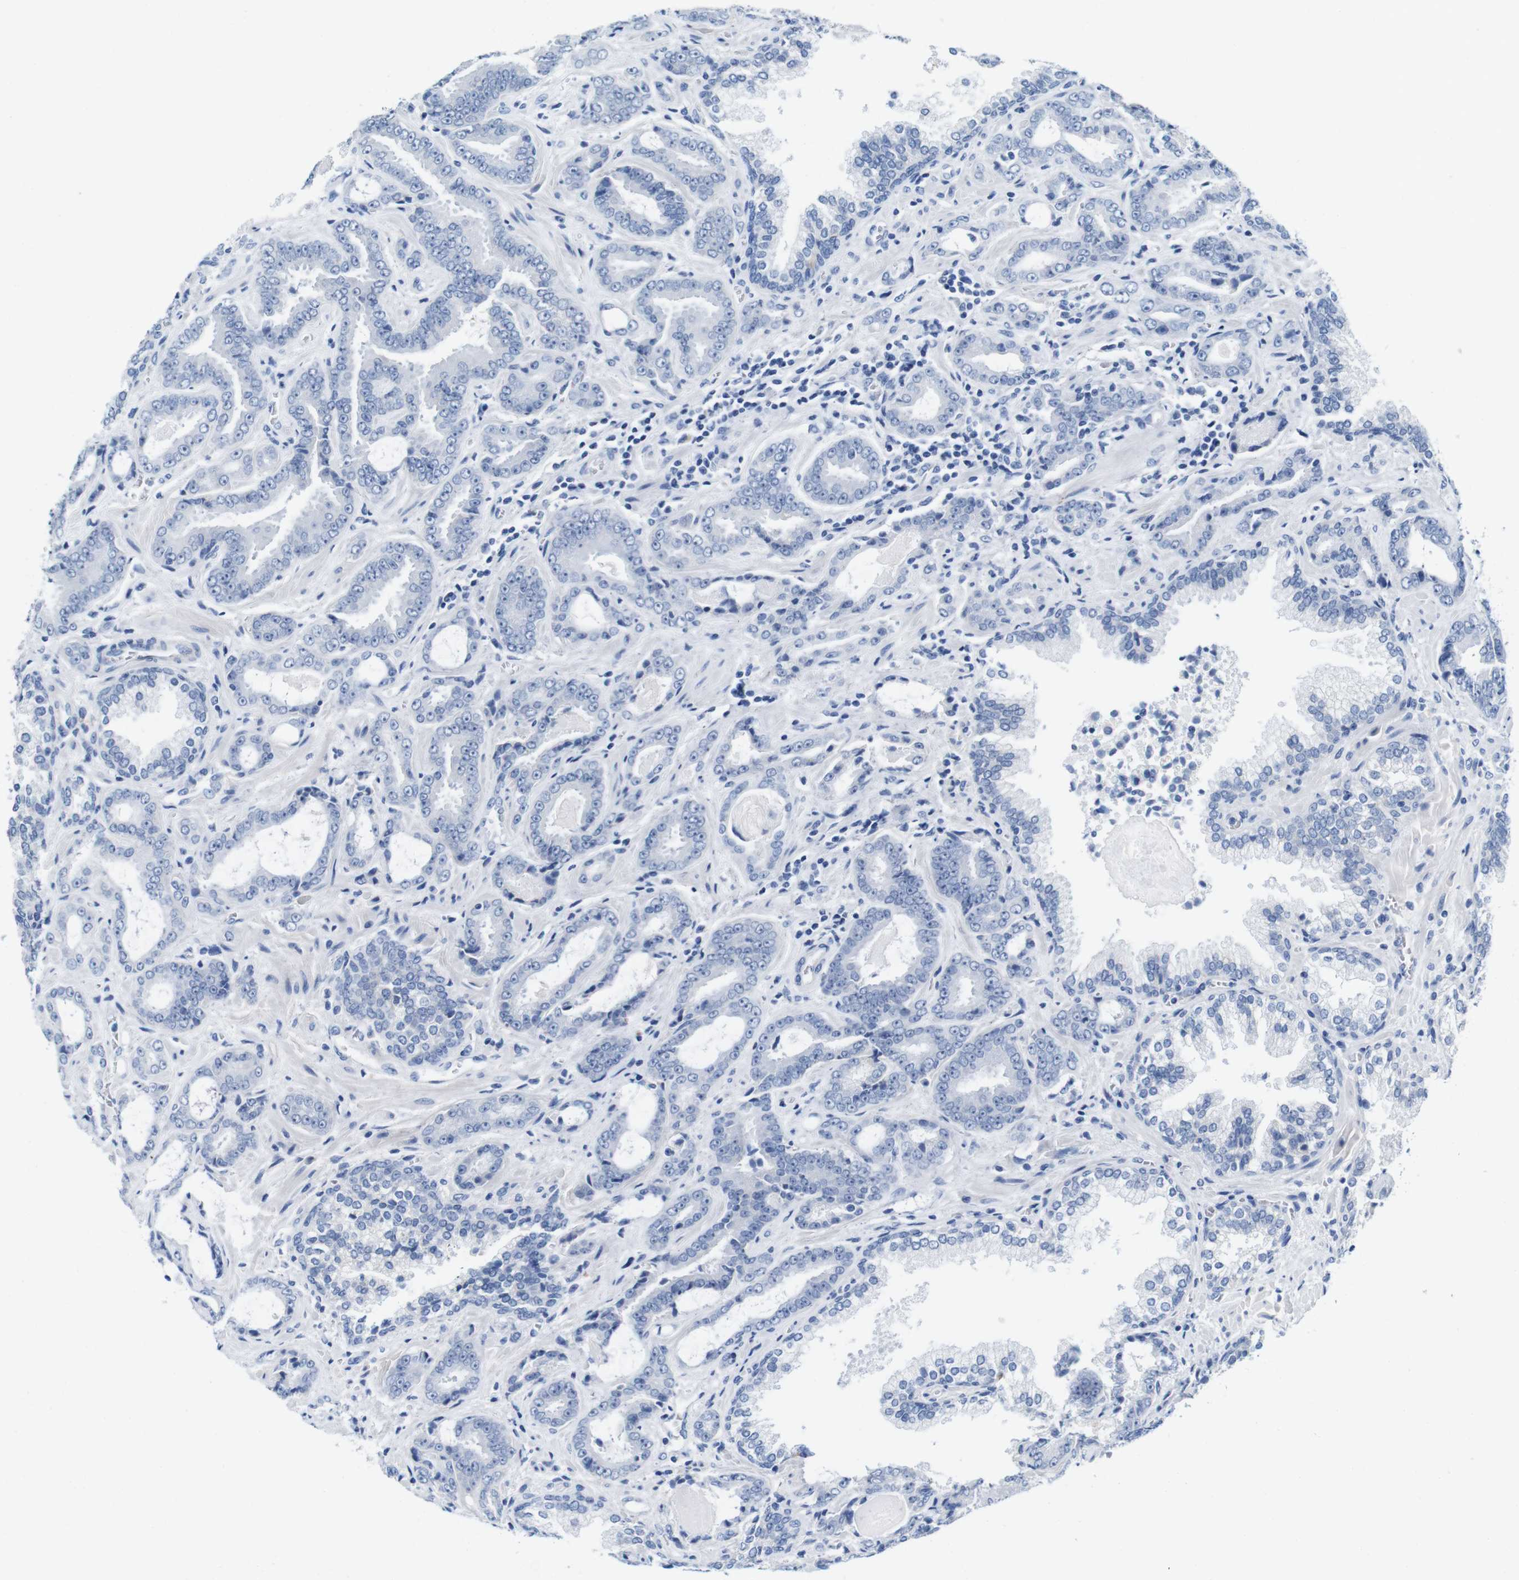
{"staining": {"intensity": "negative", "quantity": "none", "location": "none"}, "tissue": "prostate cancer", "cell_type": "Tumor cells", "image_type": "cancer", "snomed": [{"axis": "morphology", "description": "Adenocarcinoma, Low grade"}, {"axis": "topography", "description": "Prostate"}], "caption": "There is no significant positivity in tumor cells of prostate cancer.", "gene": "IGSF8", "patient": {"sex": "male", "age": 60}}